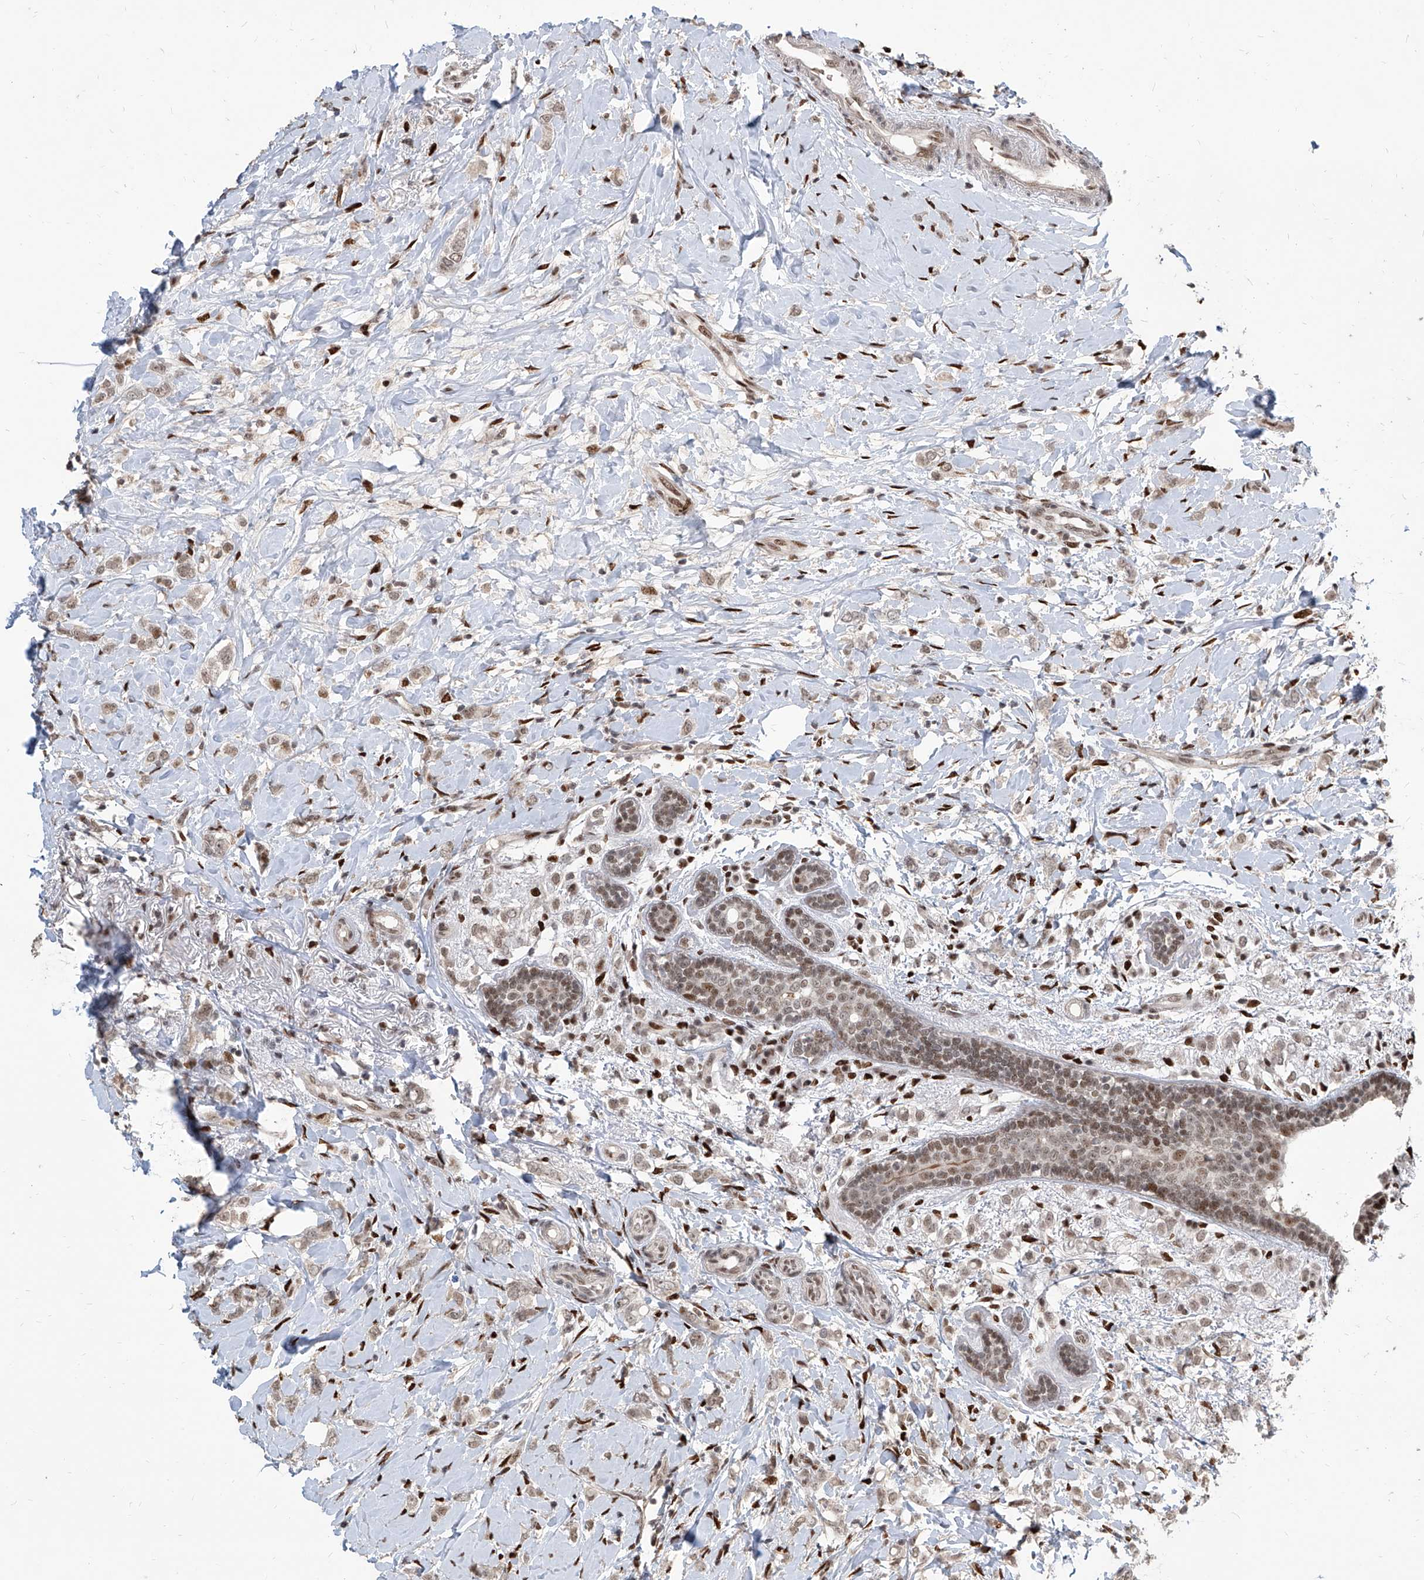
{"staining": {"intensity": "weak", "quantity": ">75%", "location": "nuclear"}, "tissue": "breast cancer", "cell_type": "Tumor cells", "image_type": "cancer", "snomed": [{"axis": "morphology", "description": "Normal tissue, NOS"}, {"axis": "morphology", "description": "Lobular carcinoma"}, {"axis": "topography", "description": "Breast"}], "caption": "A micrograph of breast lobular carcinoma stained for a protein exhibits weak nuclear brown staining in tumor cells. Immunohistochemistry stains the protein of interest in brown and the nuclei are stained blue.", "gene": "IRF2", "patient": {"sex": "female", "age": 47}}